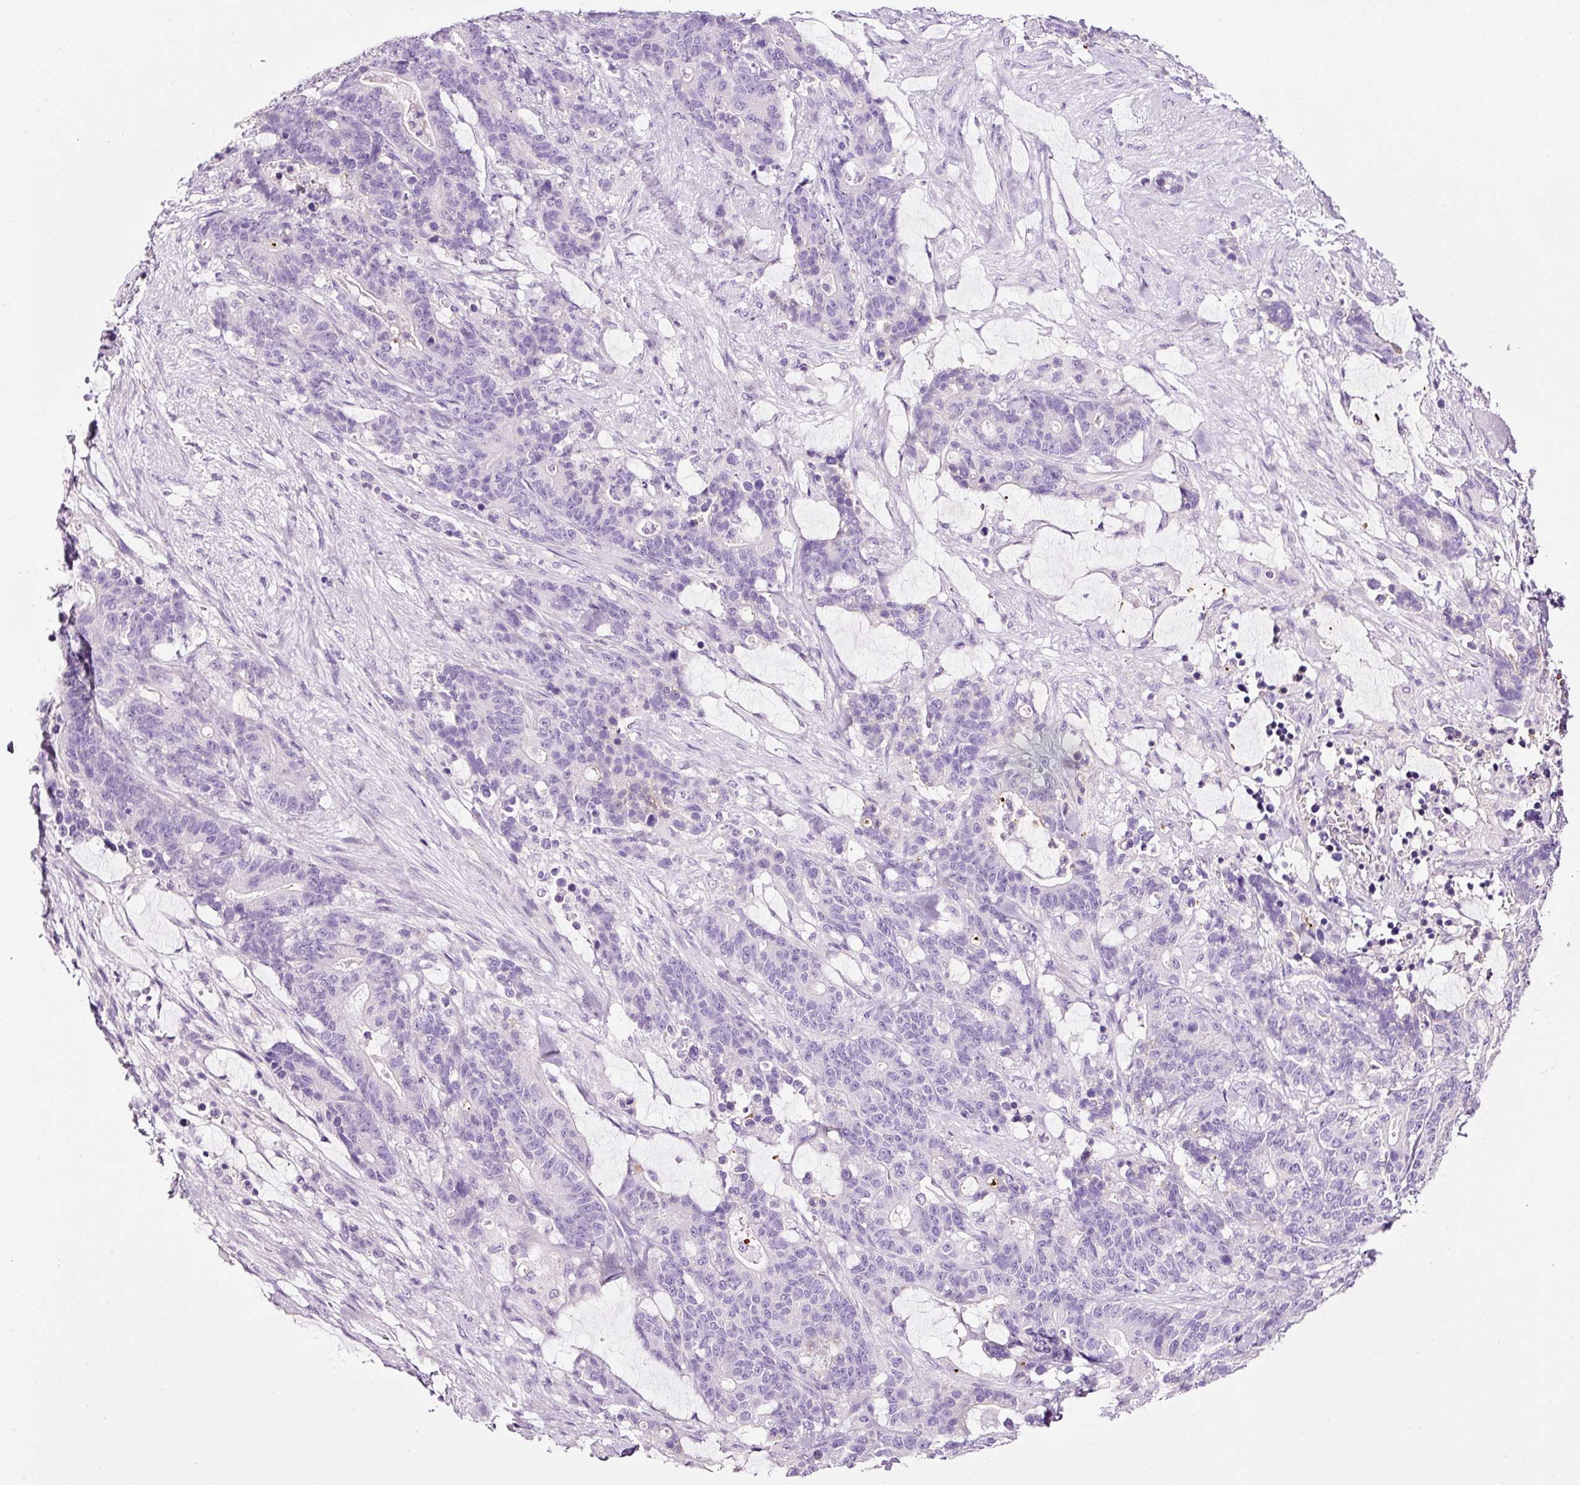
{"staining": {"intensity": "negative", "quantity": "none", "location": "none"}, "tissue": "stomach cancer", "cell_type": "Tumor cells", "image_type": "cancer", "snomed": [{"axis": "morphology", "description": "Normal tissue, NOS"}, {"axis": "morphology", "description": "Adenocarcinoma, NOS"}, {"axis": "topography", "description": "Stomach"}], "caption": "This is a image of immunohistochemistry staining of stomach adenocarcinoma, which shows no expression in tumor cells.", "gene": "PAM", "patient": {"sex": "female", "age": 64}}